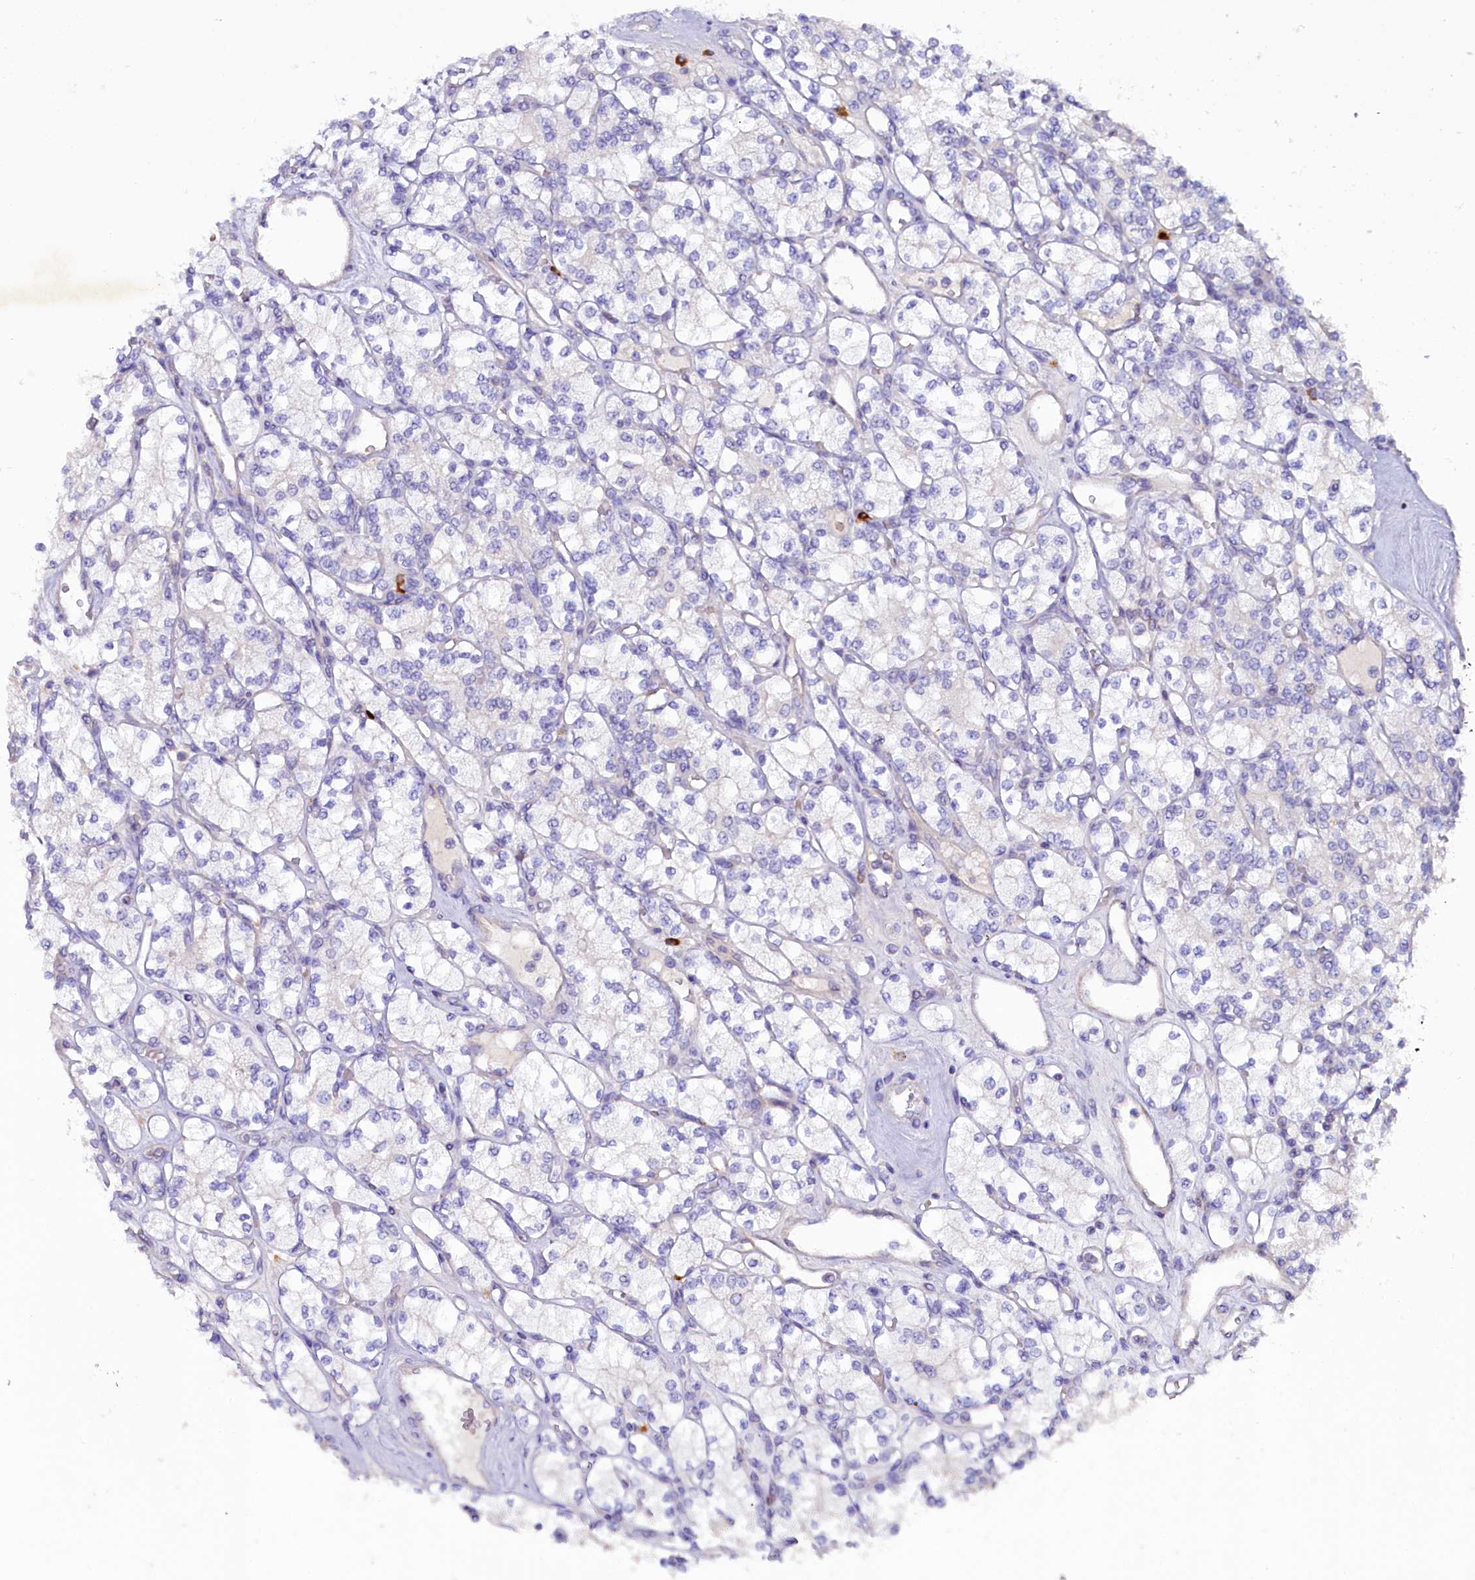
{"staining": {"intensity": "negative", "quantity": "none", "location": "none"}, "tissue": "renal cancer", "cell_type": "Tumor cells", "image_type": "cancer", "snomed": [{"axis": "morphology", "description": "Adenocarcinoma, NOS"}, {"axis": "topography", "description": "Kidney"}], "caption": "Renal cancer was stained to show a protein in brown. There is no significant positivity in tumor cells. (Brightfield microscopy of DAB (3,3'-diaminobenzidine) IHC at high magnification).", "gene": "FAM111B", "patient": {"sex": "male", "age": 77}}